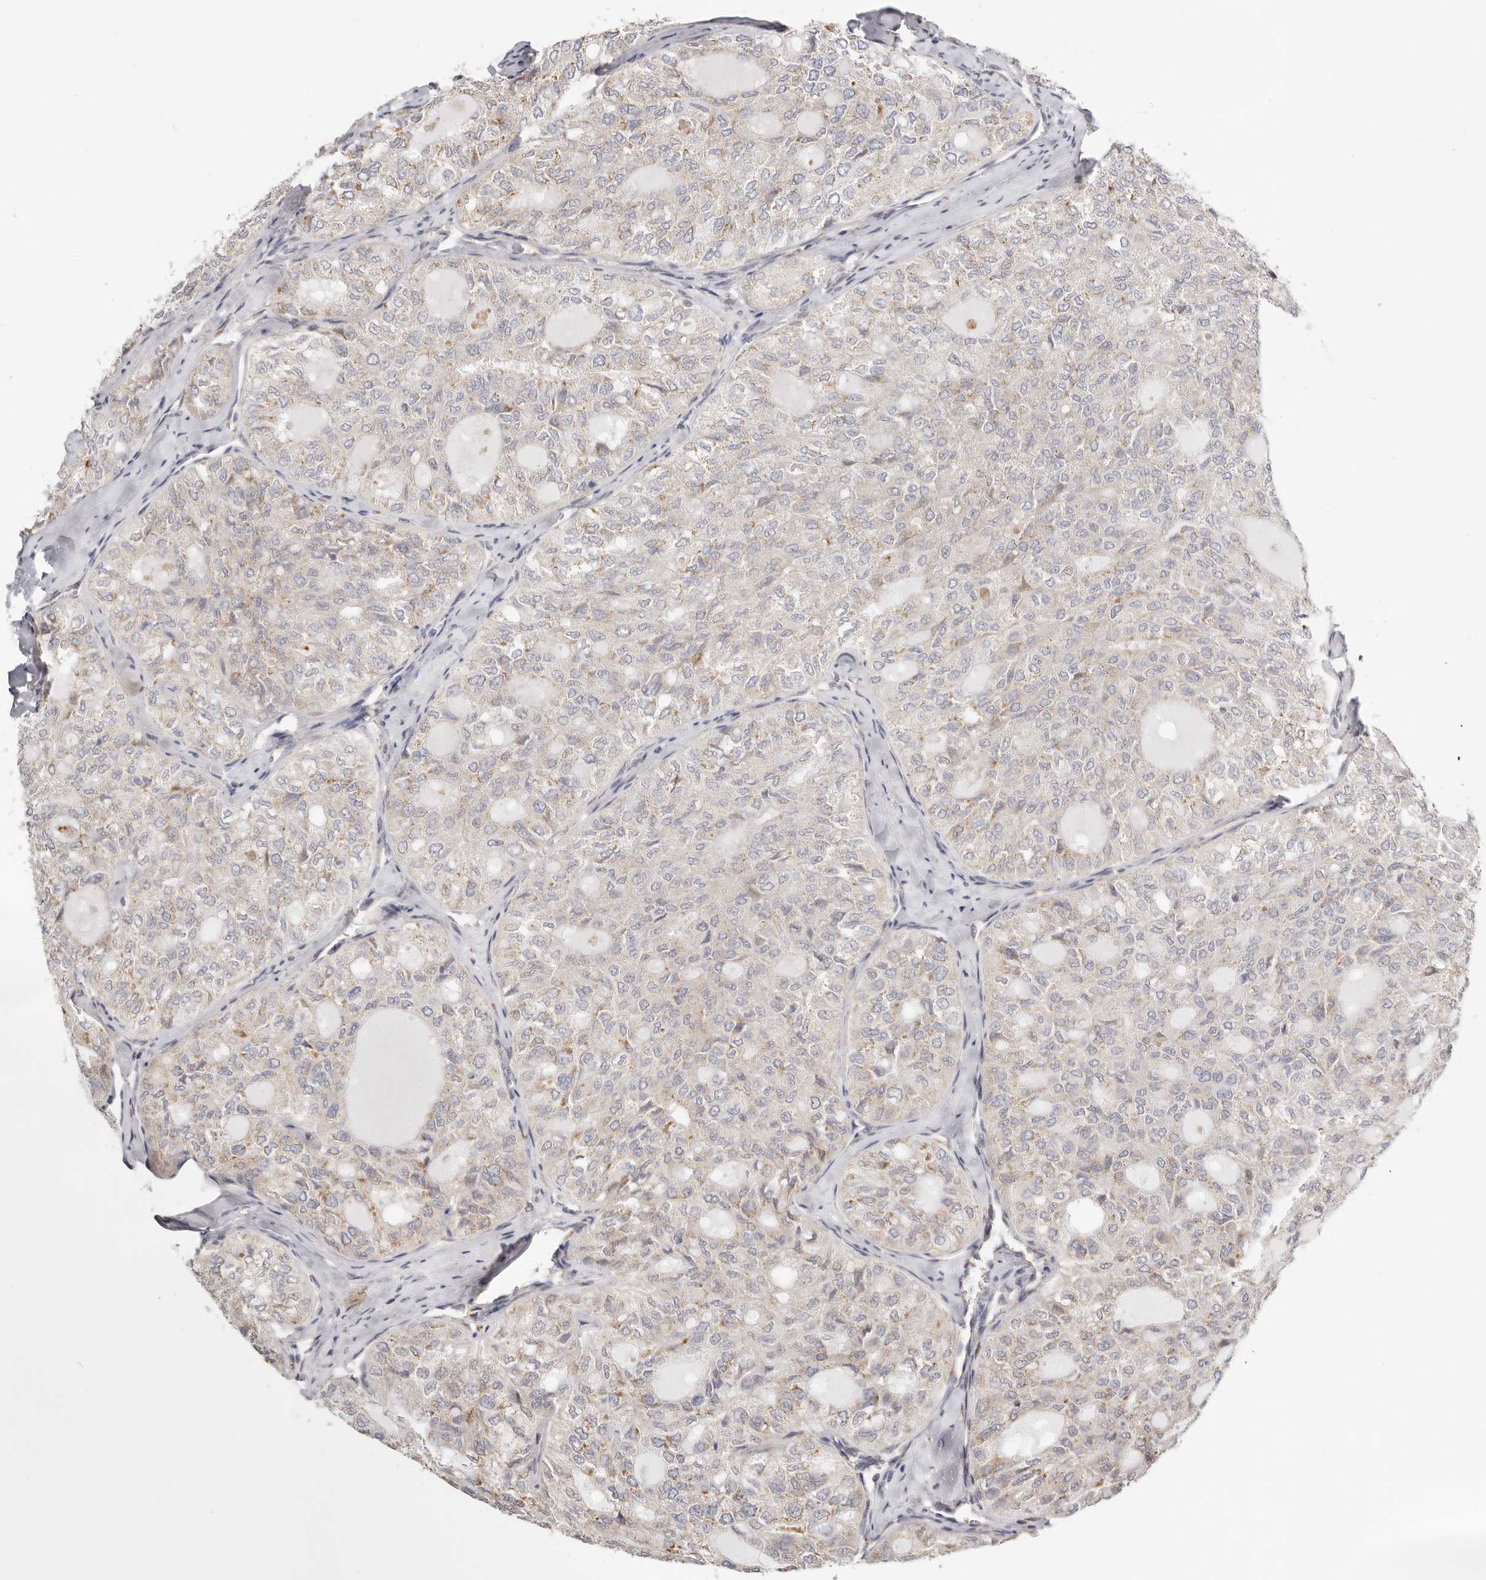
{"staining": {"intensity": "moderate", "quantity": "<25%", "location": "cytoplasmic/membranous"}, "tissue": "thyroid cancer", "cell_type": "Tumor cells", "image_type": "cancer", "snomed": [{"axis": "morphology", "description": "Follicular adenoma carcinoma, NOS"}, {"axis": "topography", "description": "Thyroid gland"}], "caption": "Thyroid cancer (follicular adenoma carcinoma) stained for a protein demonstrates moderate cytoplasmic/membranous positivity in tumor cells.", "gene": "IL32", "patient": {"sex": "male", "age": 75}}